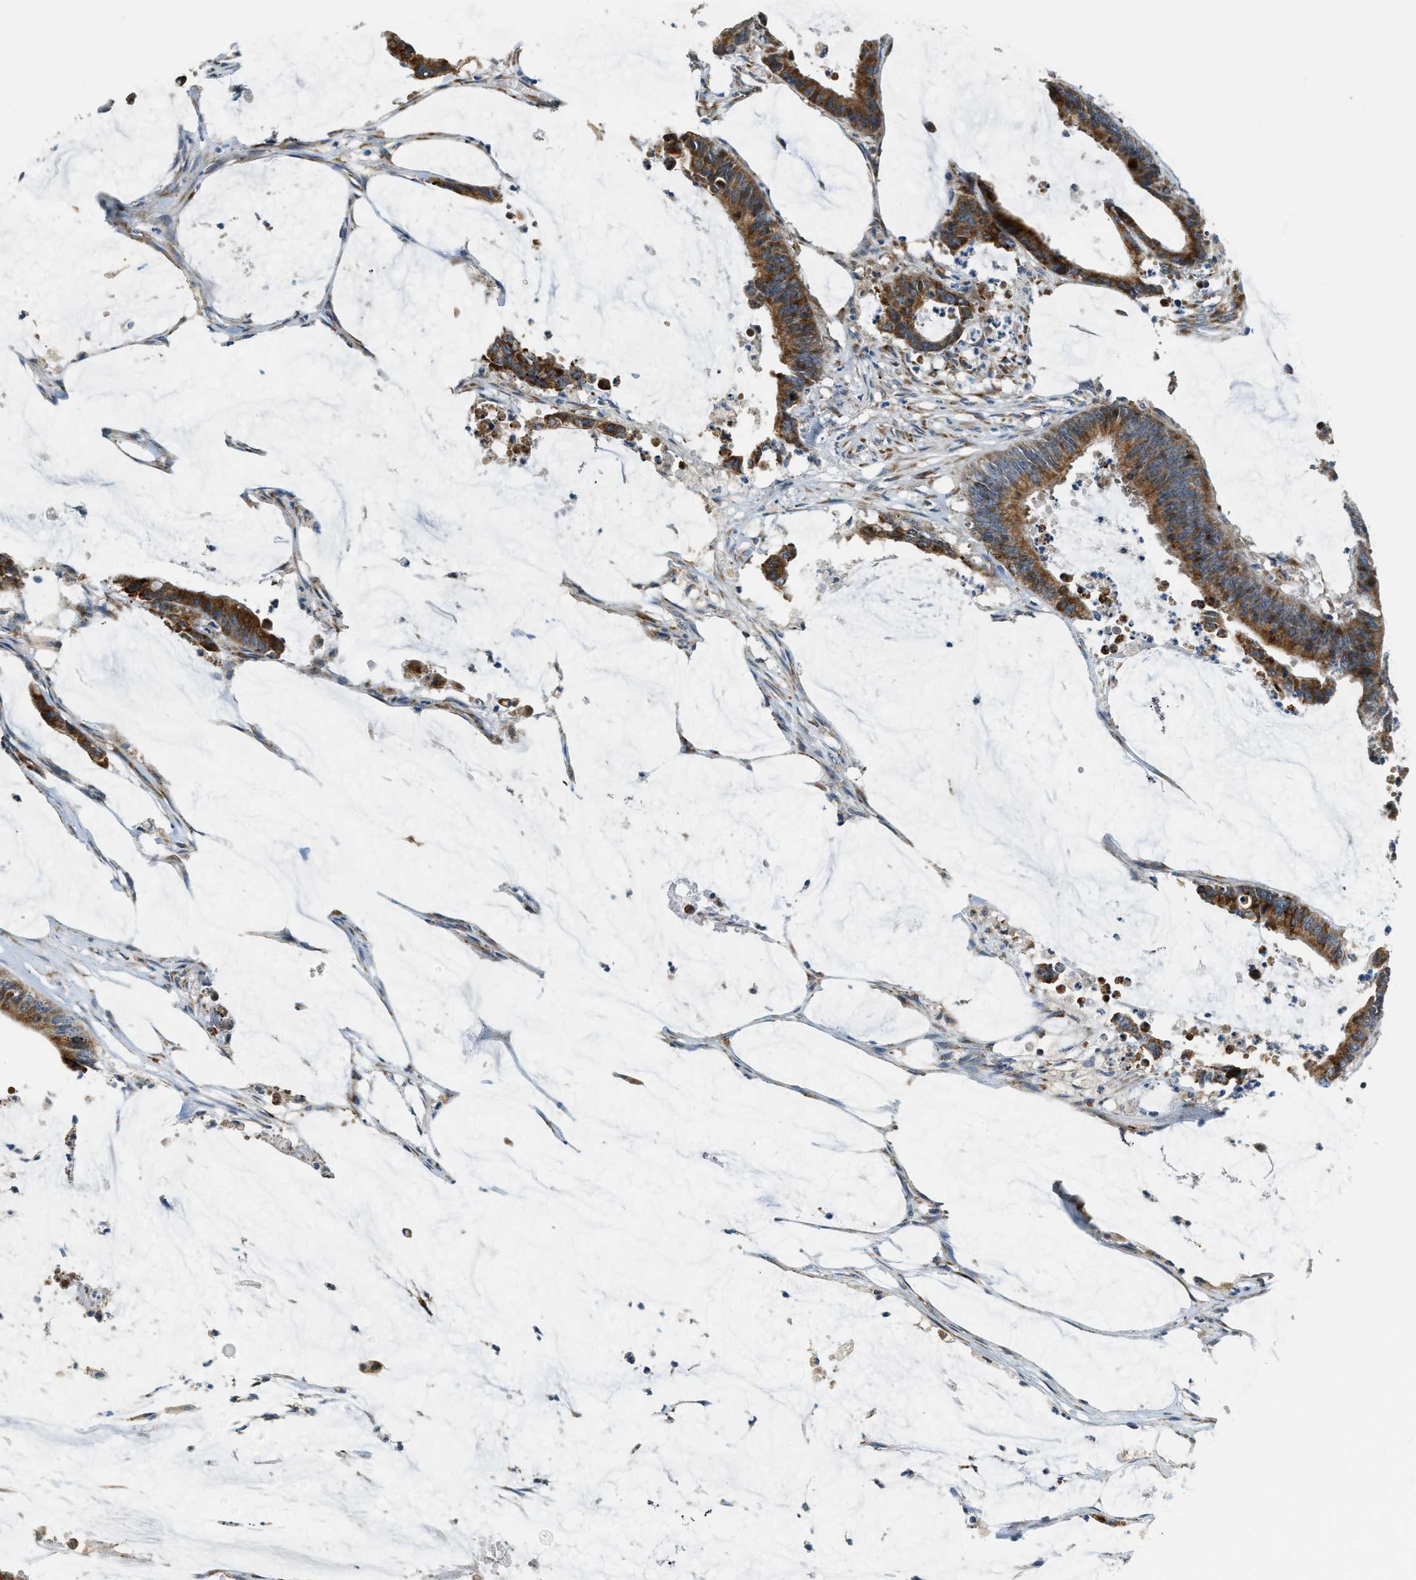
{"staining": {"intensity": "strong", "quantity": ">75%", "location": "cytoplasmic/membranous"}, "tissue": "colorectal cancer", "cell_type": "Tumor cells", "image_type": "cancer", "snomed": [{"axis": "morphology", "description": "Adenocarcinoma, NOS"}, {"axis": "topography", "description": "Rectum"}], "caption": "Colorectal cancer (adenocarcinoma) stained with DAB IHC reveals high levels of strong cytoplasmic/membranous positivity in approximately >75% of tumor cells.", "gene": "HERC2", "patient": {"sex": "female", "age": 66}}